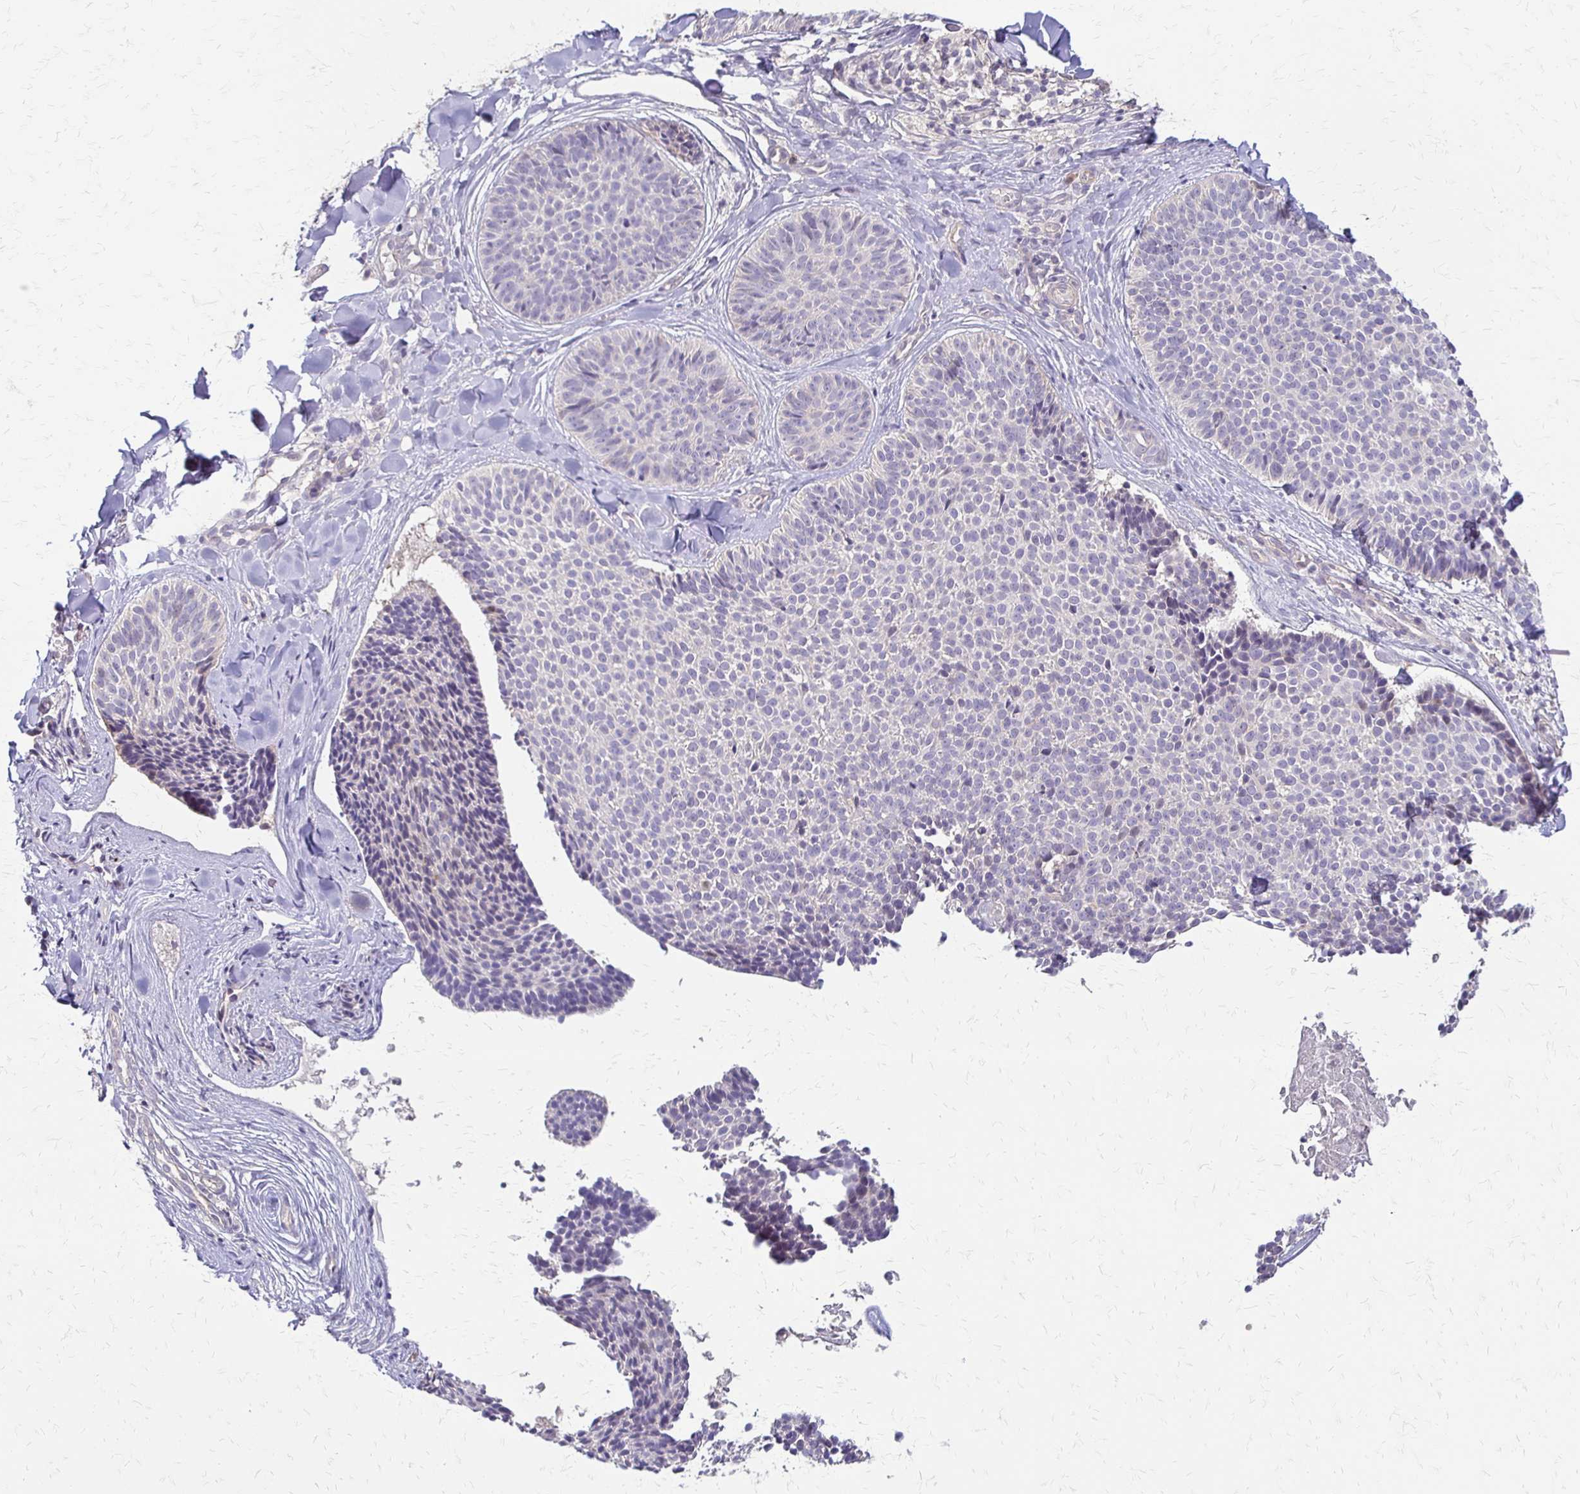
{"staining": {"intensity": "negative", "quantity": "none", "location": "none"}, "tissue": "skin cancer", "cell_type": "Tumor cells", "image_type": "cancer", "snomed": [{"axis": "morphology", "description": "Basal cell carcinoma"}, {"axis": "topography", "description": "Skin"}], "caption": "High magnification brightfield microscopy of skin basal cell carcinoma stained with DAB (3,3'-diaminobenzidine) (brown) and counterstained with hematoxylin (blue): tumor cells show no significant staining.", "gene": "CFL2", "patient": {"sex": "male", "age": 82}}